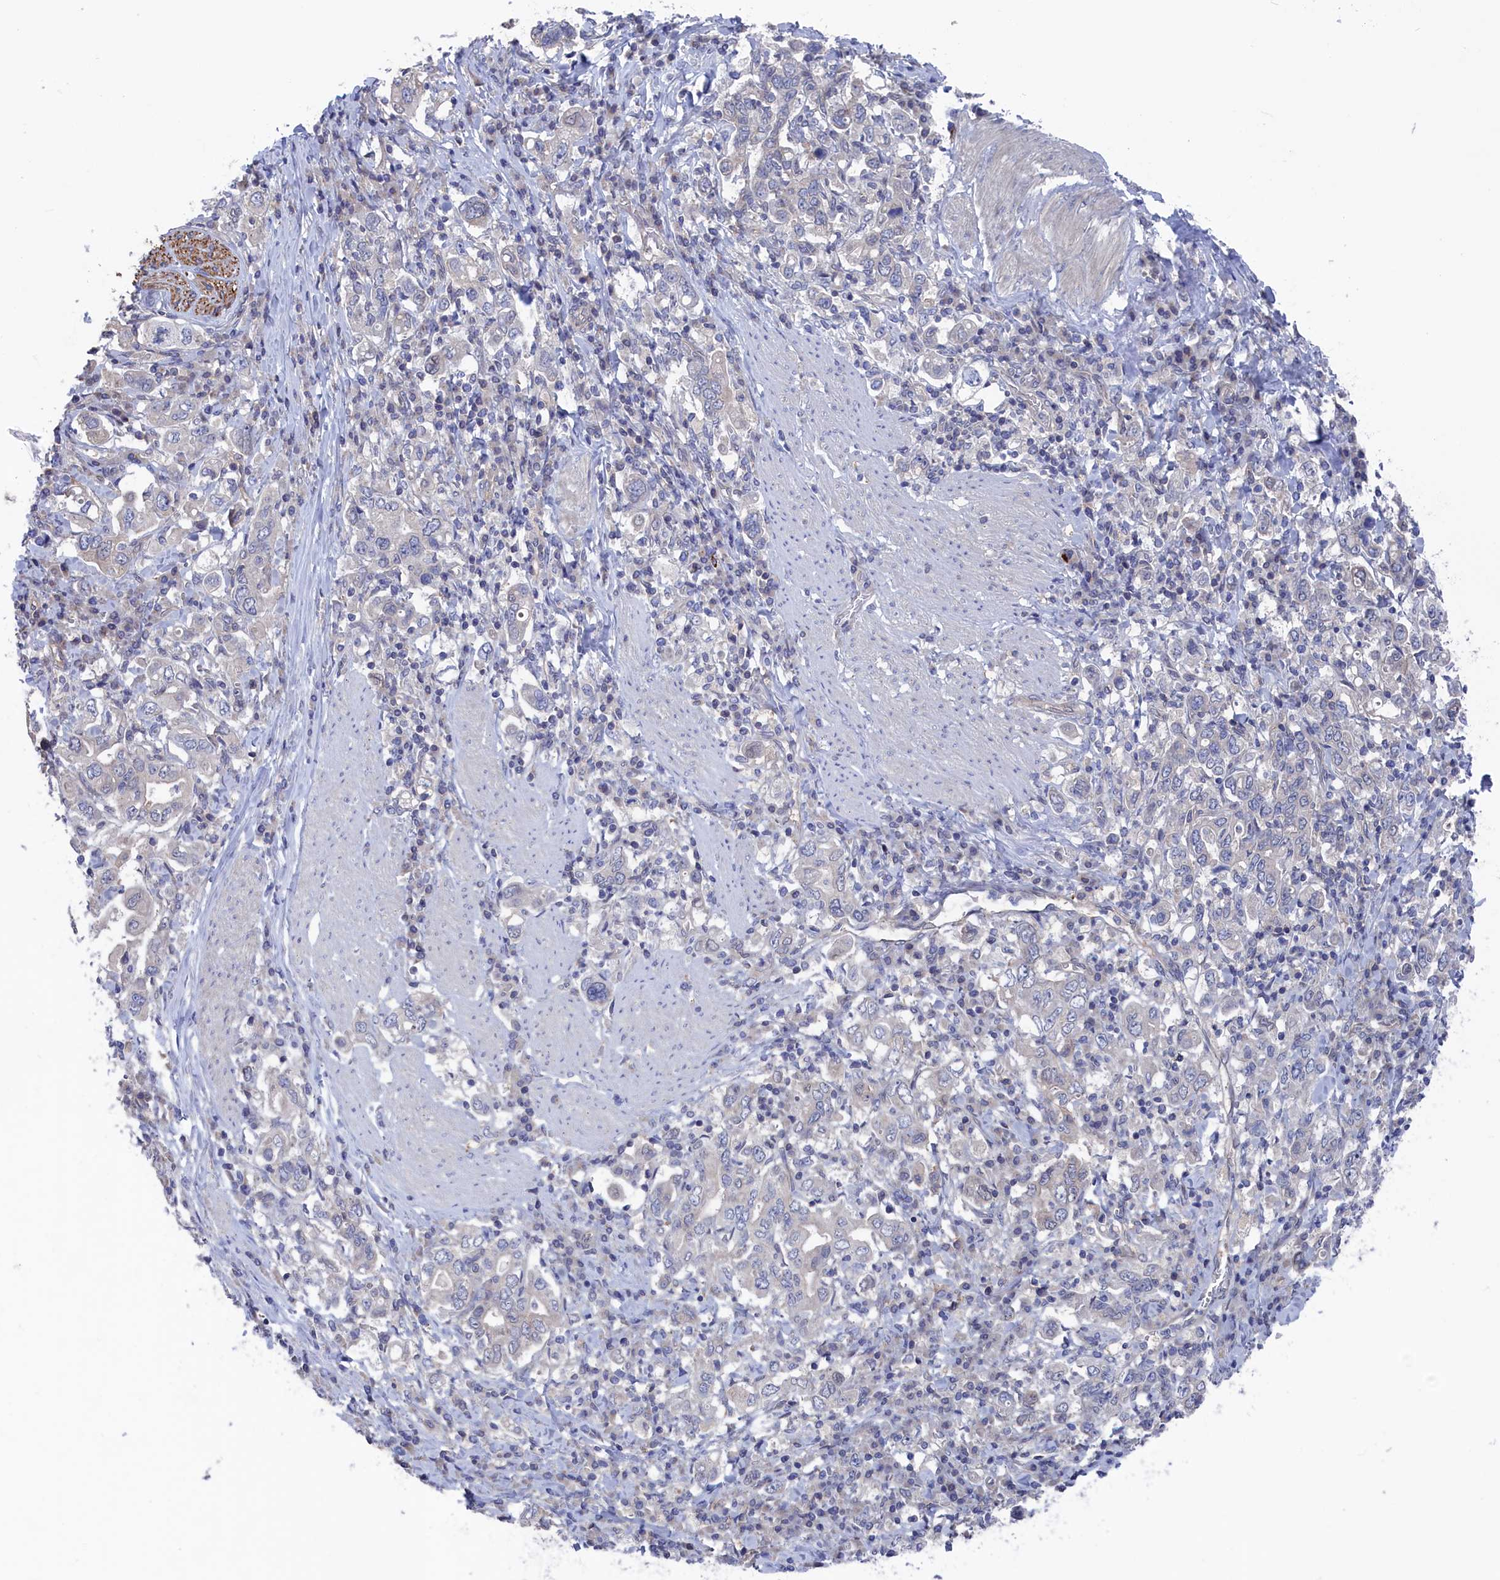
{"staining": {"intensity": "negative", "quantity": "none", "location": "none"}, "tissue": "stomach cancer", "cell_type": "Tumor cells", "image_type": "cancer", "snomed": [{"axis": "morphology", "description": "Adenocarcinoma, NOS"}, {"axis": "topography", "description": "Stomach, upper"}], "caption": "Immunohistochemical staining of human stomach adenocarcinoma shows no significant expression in tumor cells.", "gene": "NUTF2", "patient": {"sex": "male", "age": 62}}